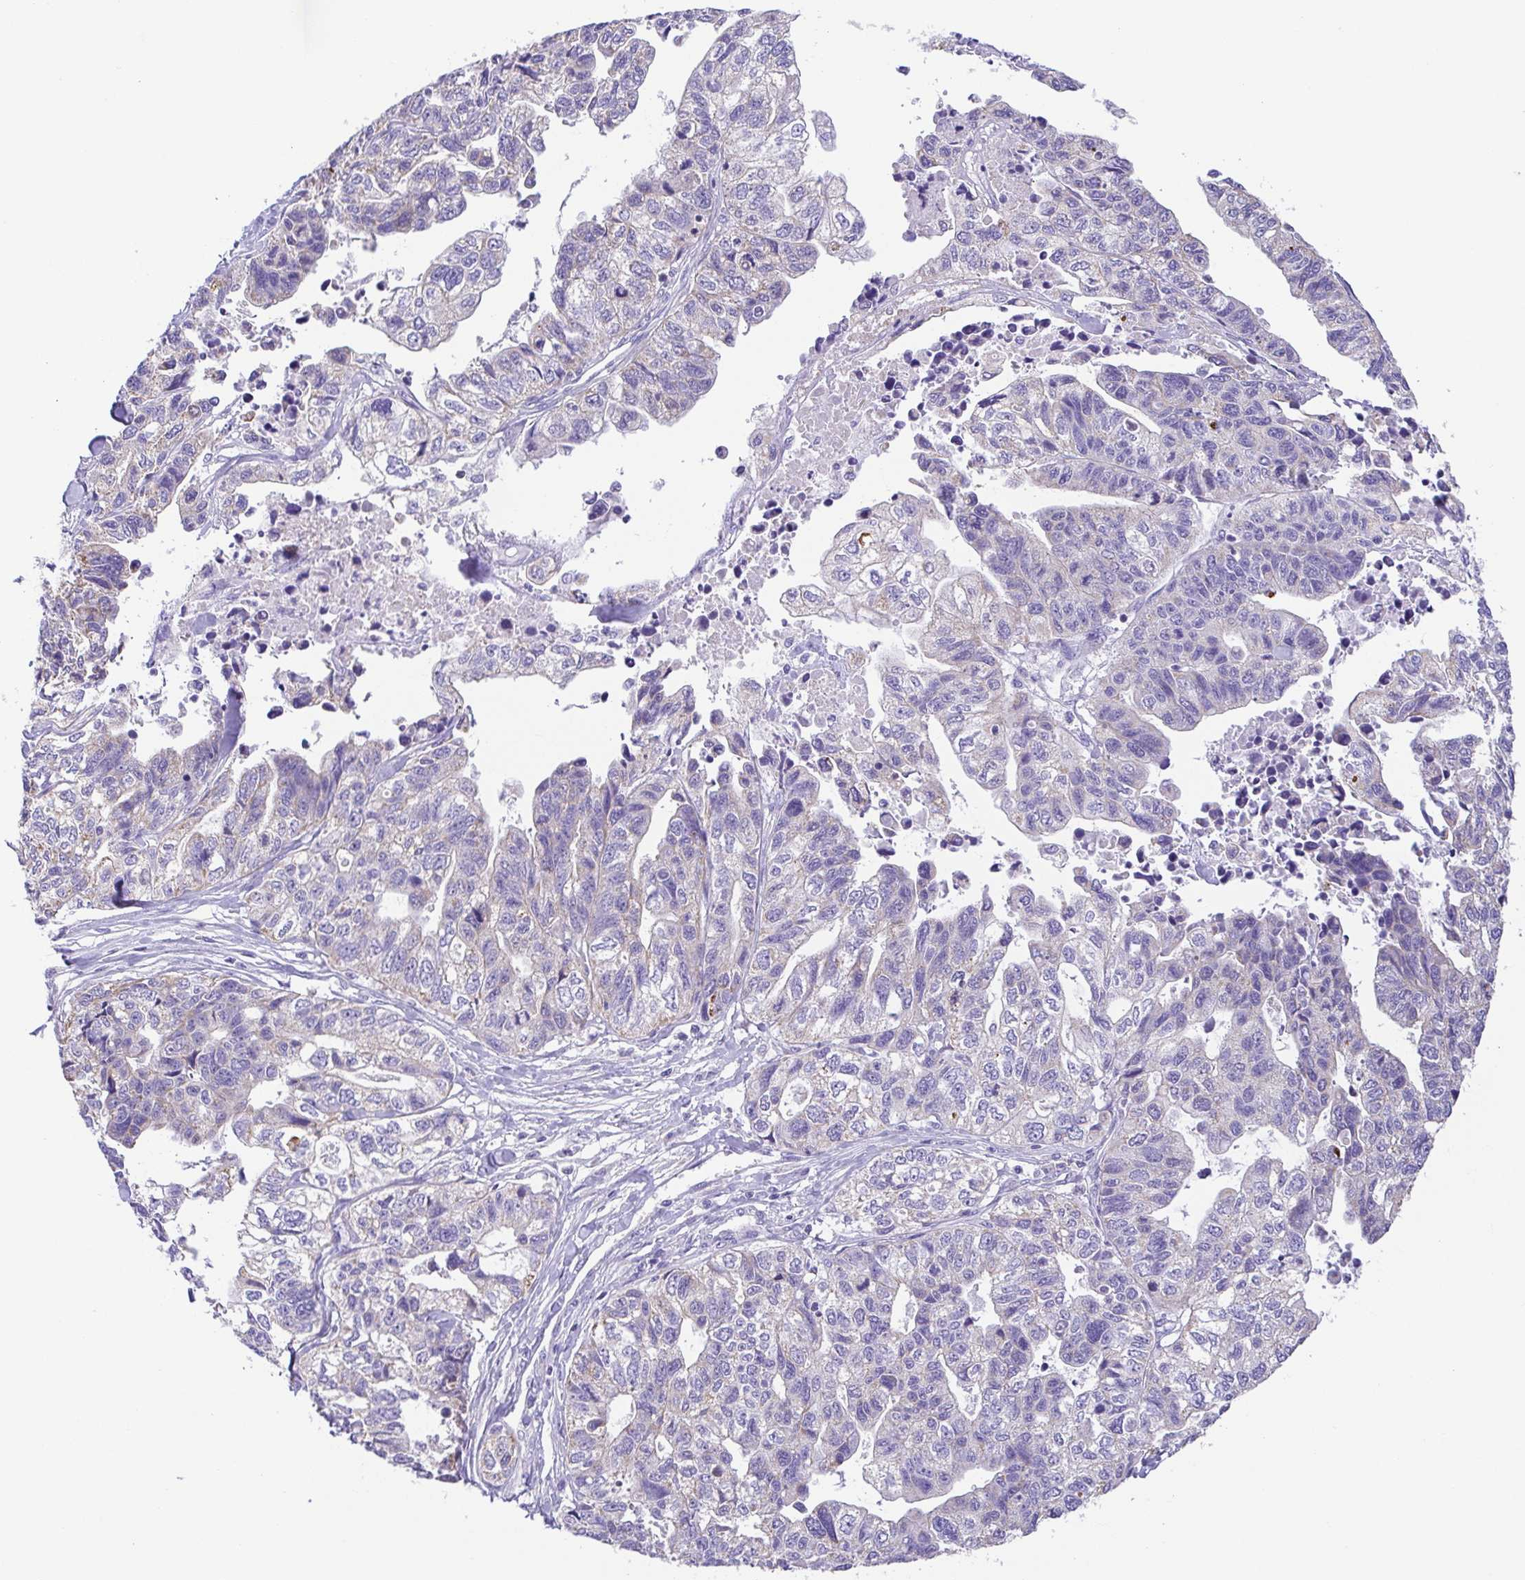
{"staining": {"intensity": "negative", "quantity": "none", "location": "none"}, "tissue": "stomach cancer", "cell_type": "Tumor cells", "image_type": "cancer", "snomed": [{"axis": "morphology", "description": "Adenocarcinoma, NOS"}, {"axis": "topography", "description": "Stomach, upper"}], "caption": "High power microscopy photomicrograph of an immunohistochemistry (IHC) micrograph of stomach cancer, revealing no significant positivity in tumor cells. (Brightfield microscopy of DAB IHC at high magnification).", "gene": "SLC13A1", "patient": {"sex": "female", "age": 67}}